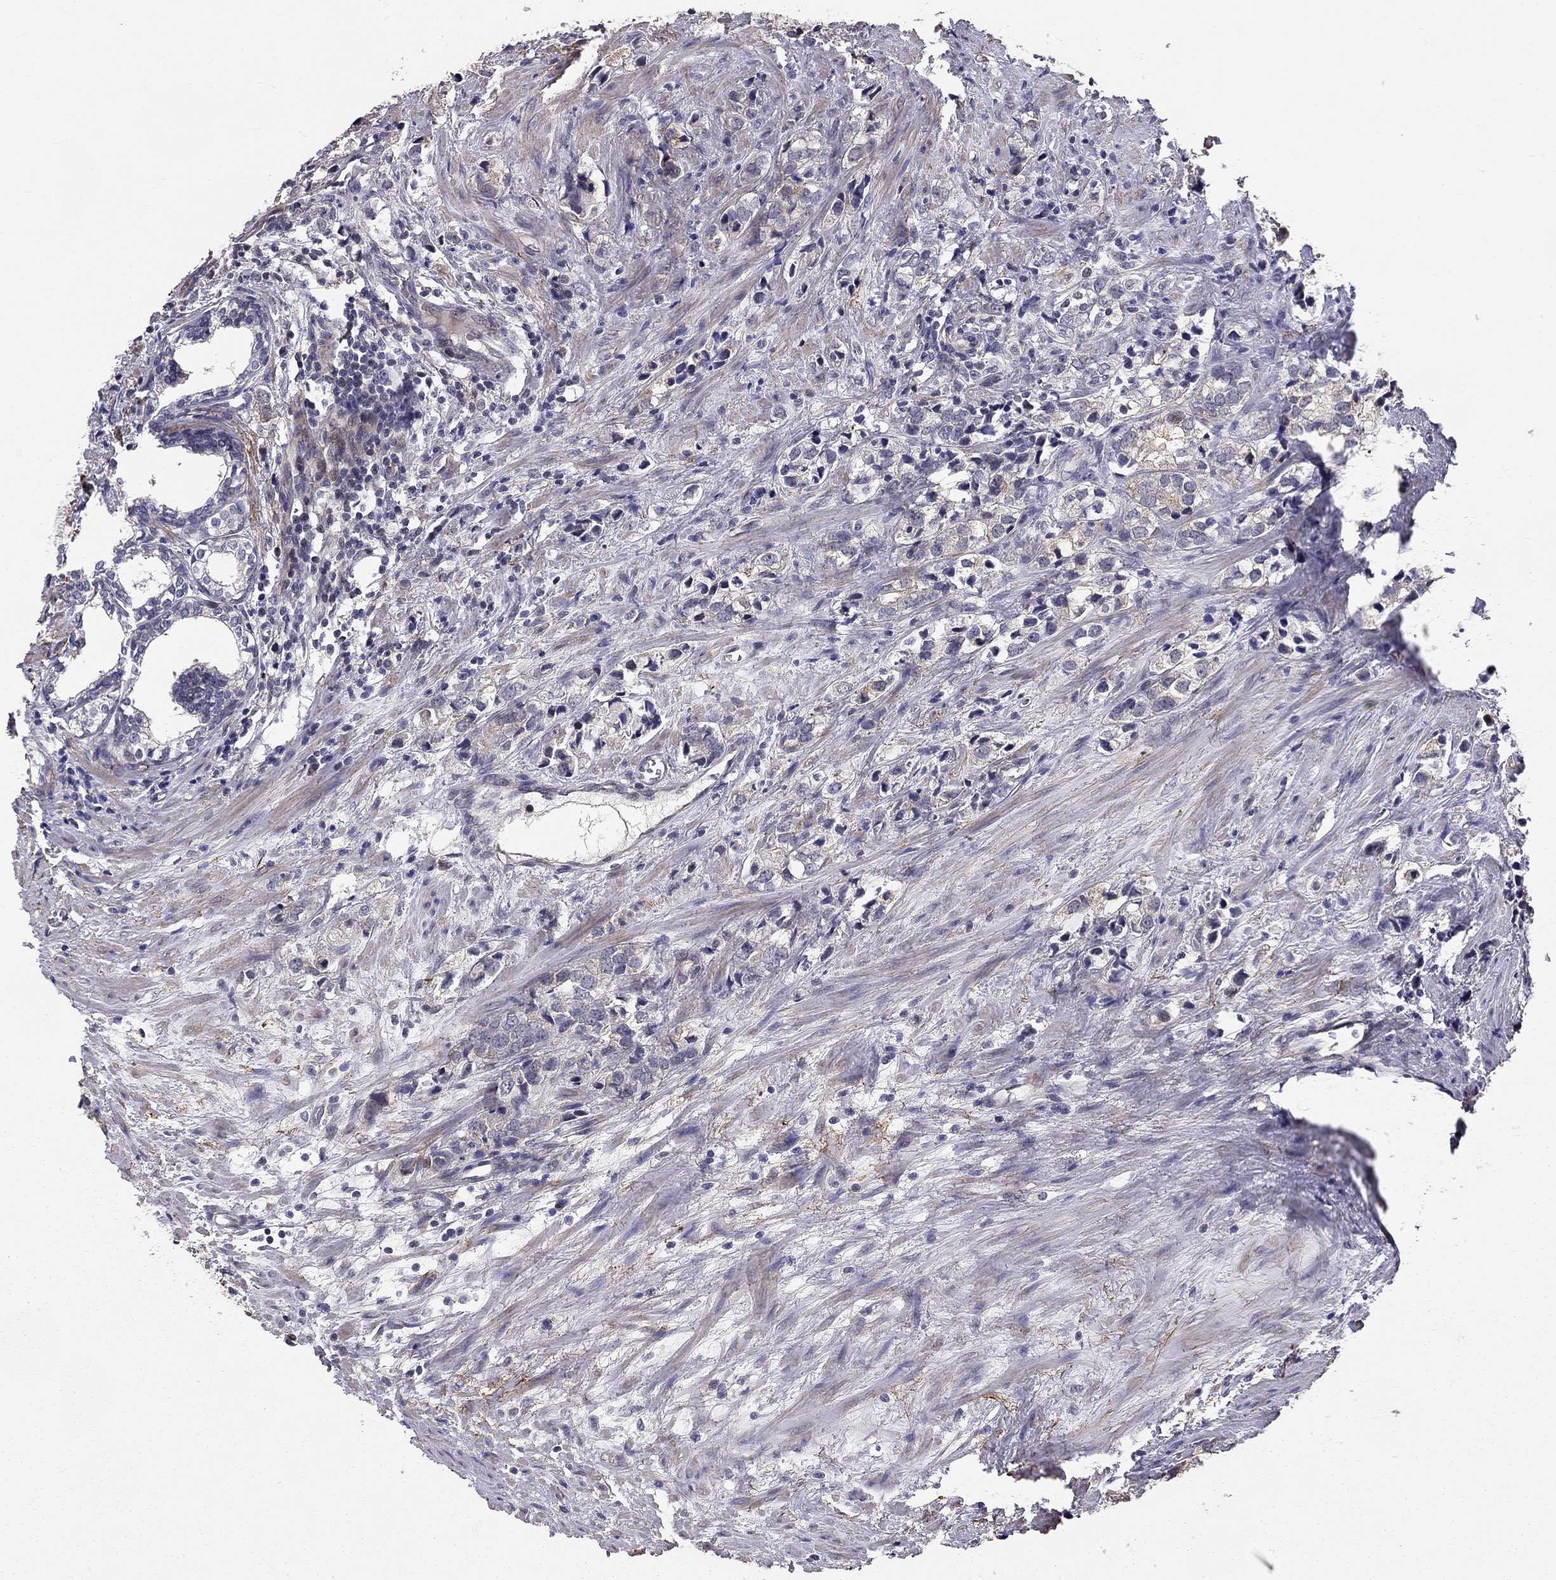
{"staining": {"intensity": "negative", "quantity": "none", "location": "none"}, "tissue": "prostate cancer", "cell_type": "Tumor cells", "image_type": "cancer", "snomed": [{"axis": "morphology", "description": "Adenocarcinoma, NOS"}, {"axis": "topography", "description": "Prostate and seminal vesicle, NOS"}], "caption": "High magnification brightfield microscopy of prostate cancer (adenocarcinoma) stained with DAB (brown) and counterstained with hematoxylin (blue): tumor cells show no significant expression.", "gene": "GJB4", "patient": {"sex": "male", "age": 63}}